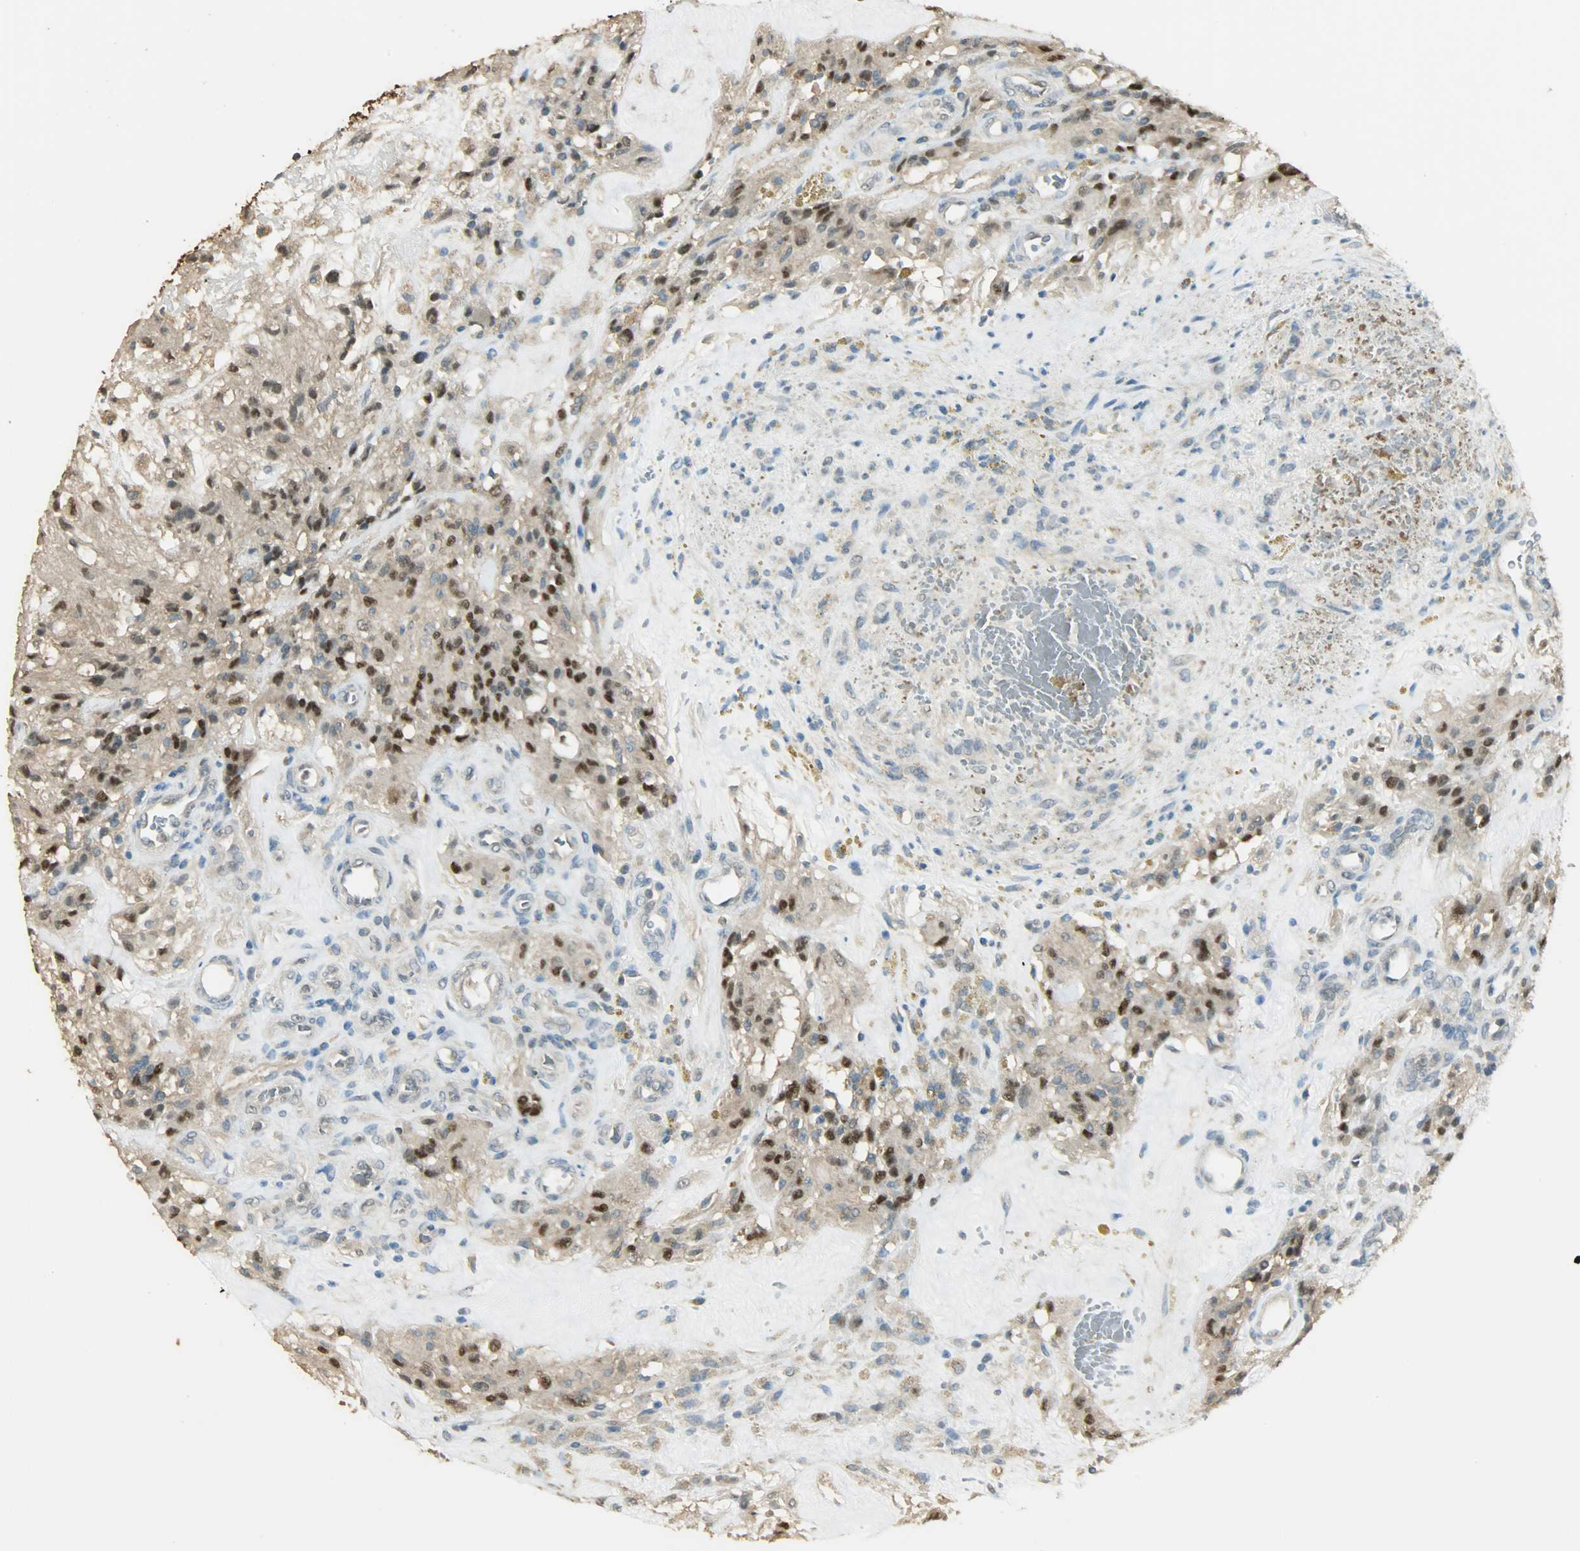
{"staining": {"intensity": "strong", "quantity": ">75%", "location": "nuclear"}, "tissue": "glioma", "cell_type": "Tumor cells", "image_type": "cancer", "snomed": [{"axis": "morphology", "description": "Normal tissue, NOS"}, {"axis": "morphology", "description": "Glioma, malignant, High grade"}, {"axis": "topography", "description": "Cerebral cortex"}], "caption": "Protein expression by IHC reveals strong nuclear expression in approximately >75% of tumor cells in malignant high-grade glioma.", "gene": "PRMT5", "patient": {"sex": "male", "age": 56}}